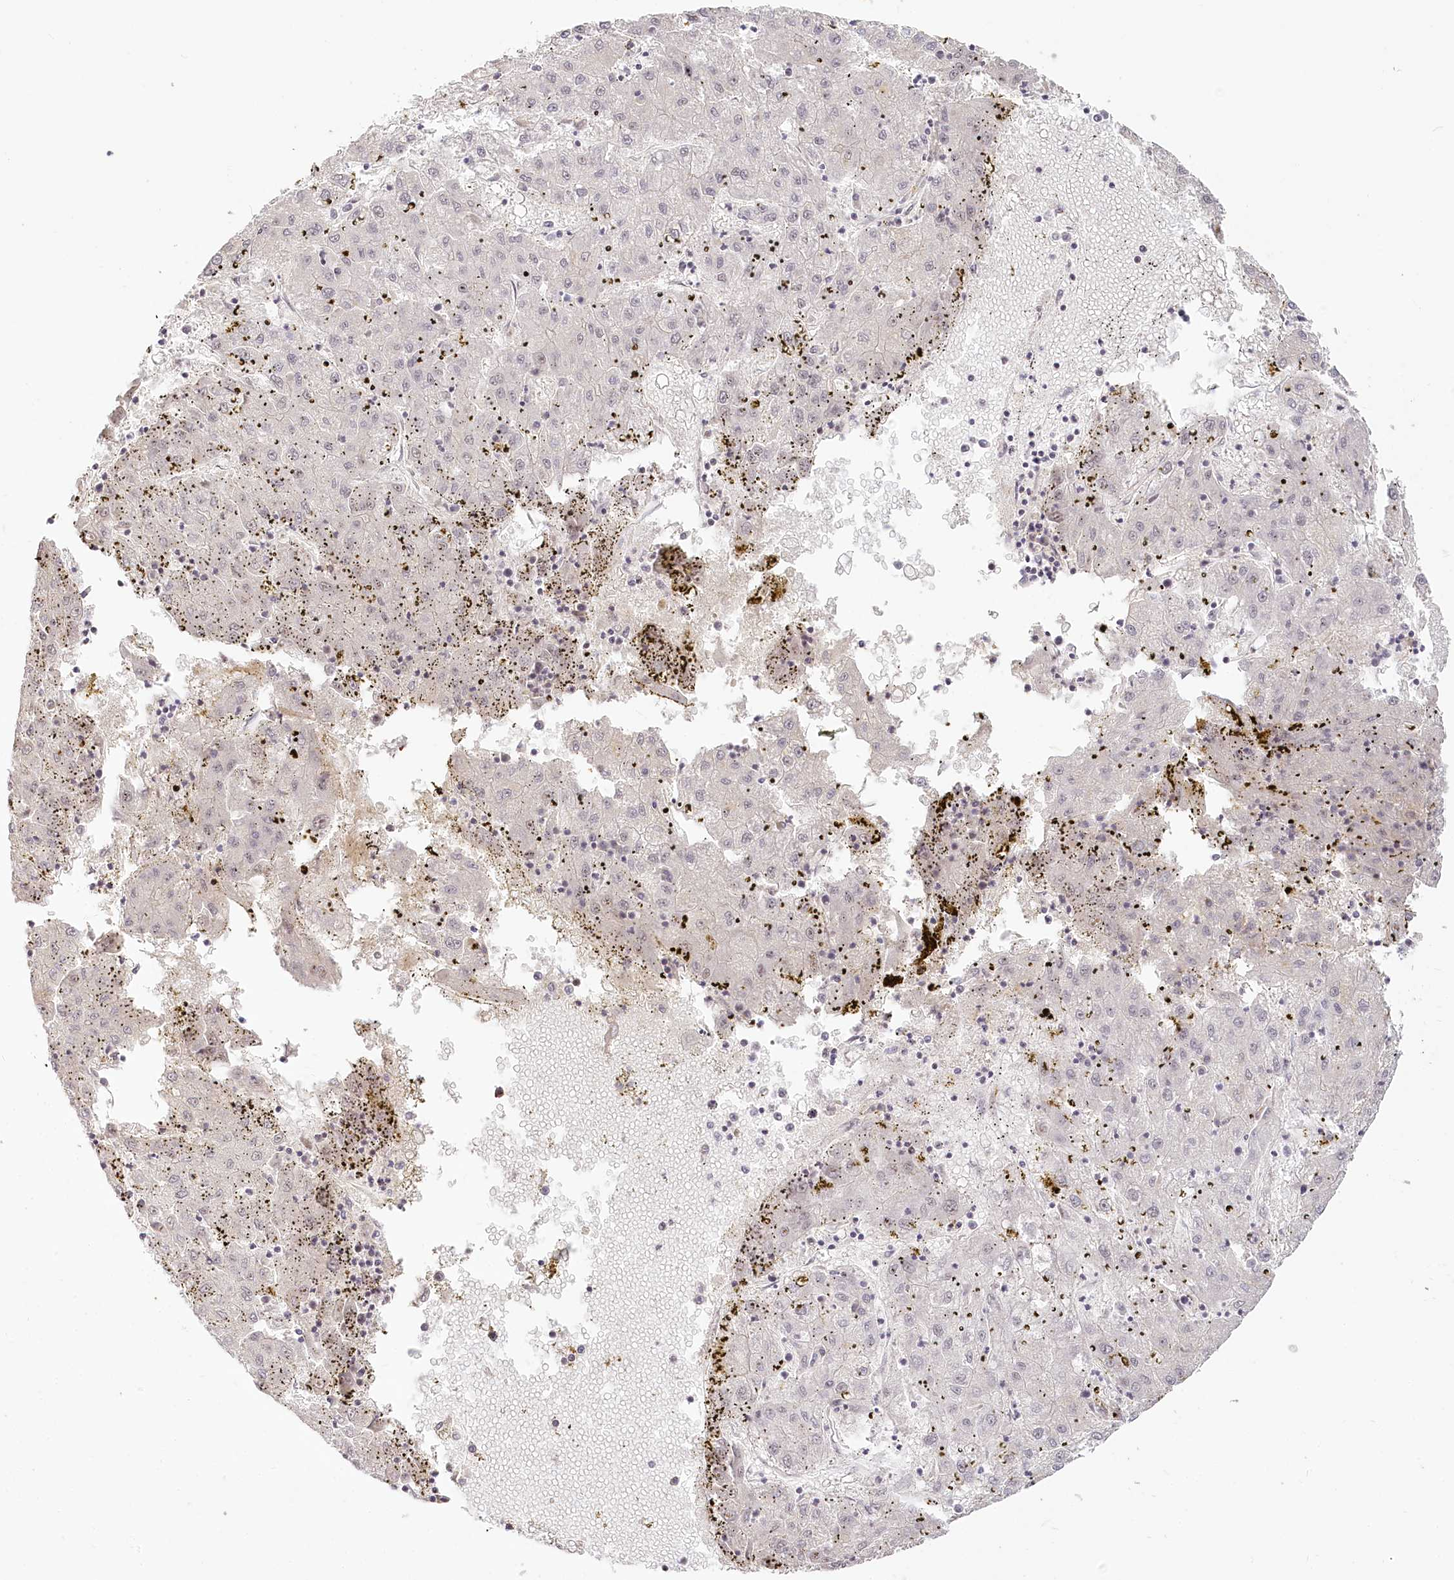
{"staining": {"intensity": "negative", "quantity": "none", "location": "none"}, "tissue": "liver cancer", "cell_type": "Tumor cells", "image_type": "cancer", "snomed": [{"axis": "morphology", "description": "Carcinoma, Hepatocellular, NOS"}, {"axis": "topography", "description": "Liver"}], "caption": "There is no significant staining in tumor cells of hepatocellular carcinoma (liver).", "gene": "EXOSC7", "patient": {"sex": "male", "age": 72}}